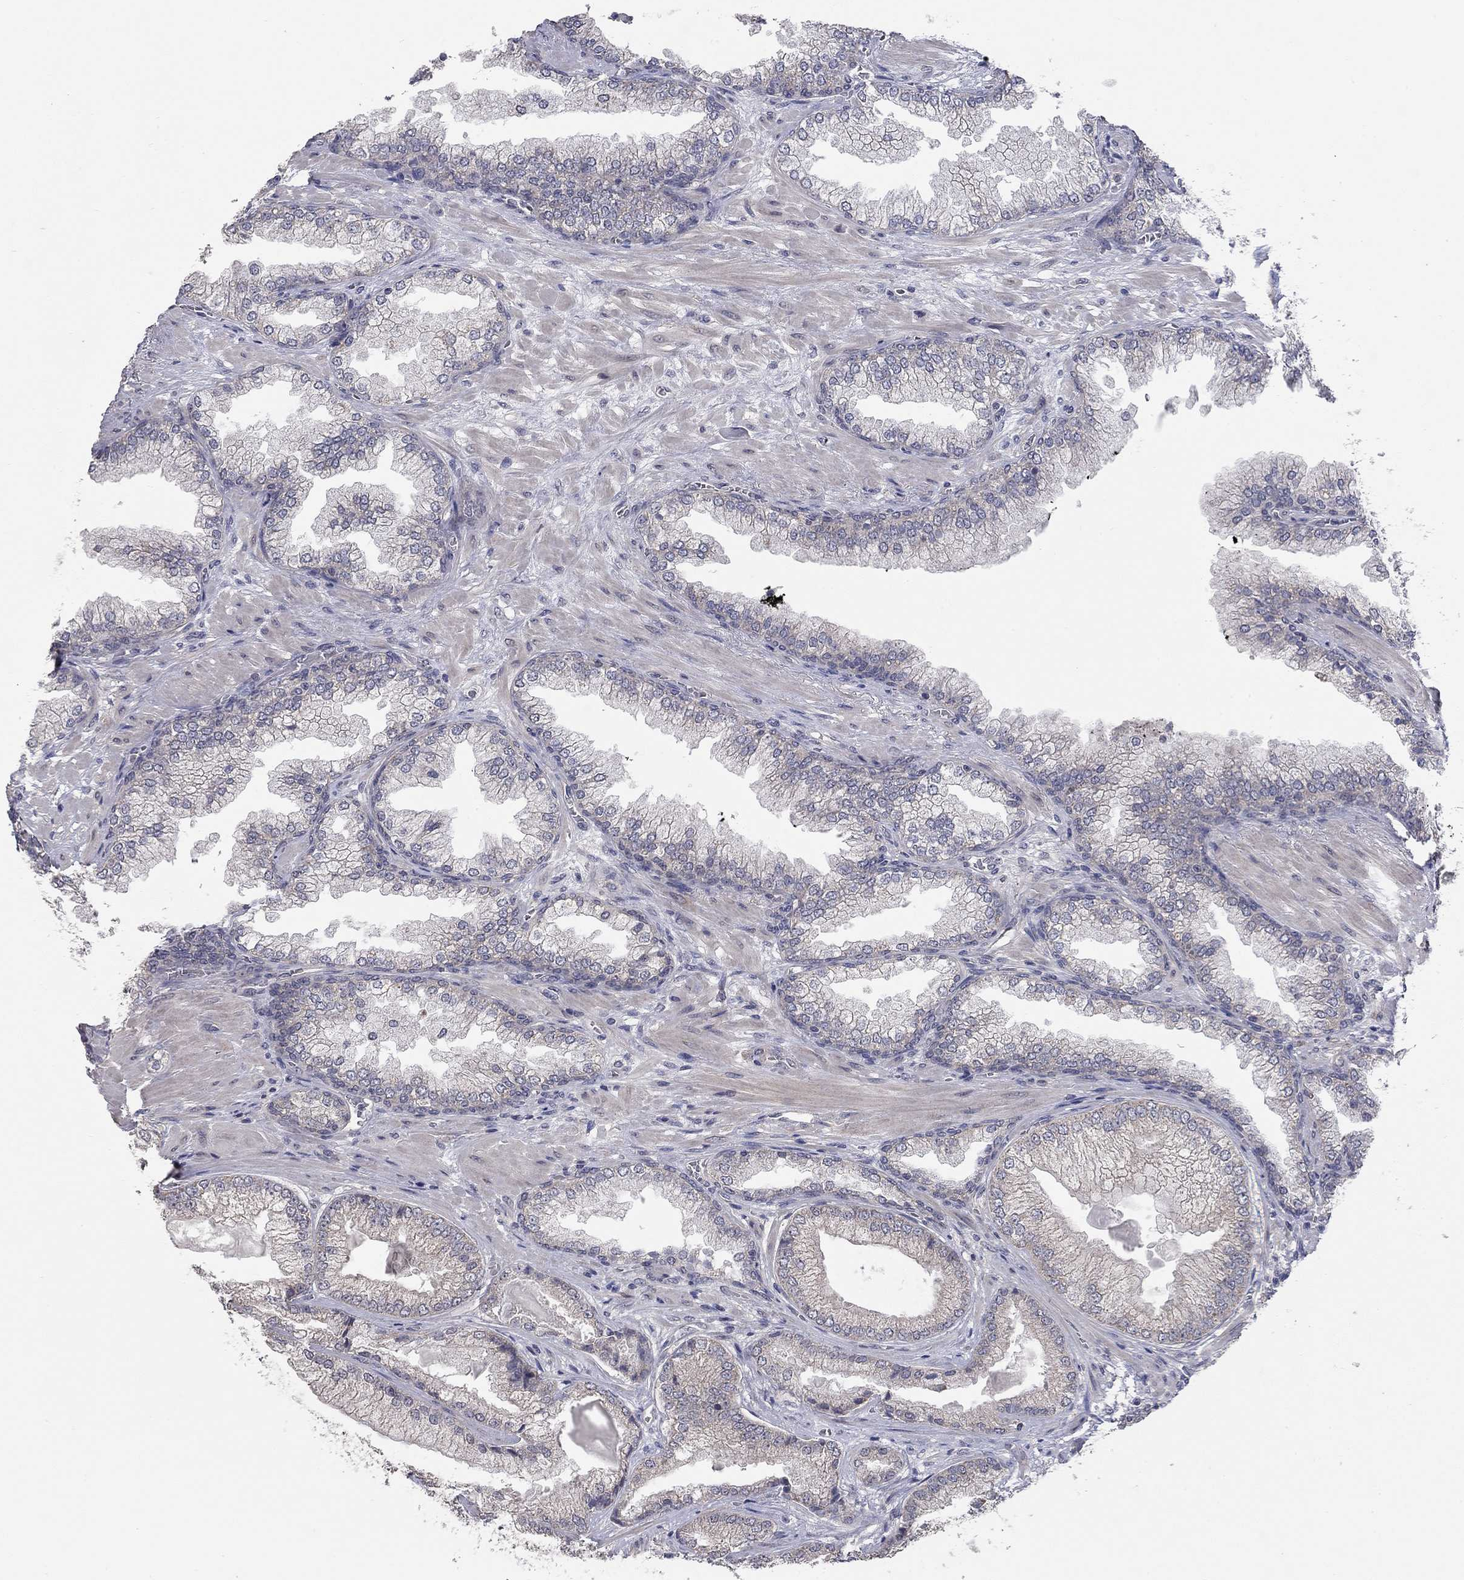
{"staining": {"intensity": "negative", "quantity": "none", "location": "none"}, "tissue": "prostate cancer", "cell_type": "Tumor cells", "image_type": "cancer", "snomed": [{"axis": "morphology", "description": "Adenocarcinoma, Low grade"}, {"axis": "topography", "description": "Prostate"}], "caption": "Immunohistochemical staining of prostate cancer displays no significant positivity in tumor cells.", "gene": "WASF3", "patient": {"sex": "male", "age": 57}}